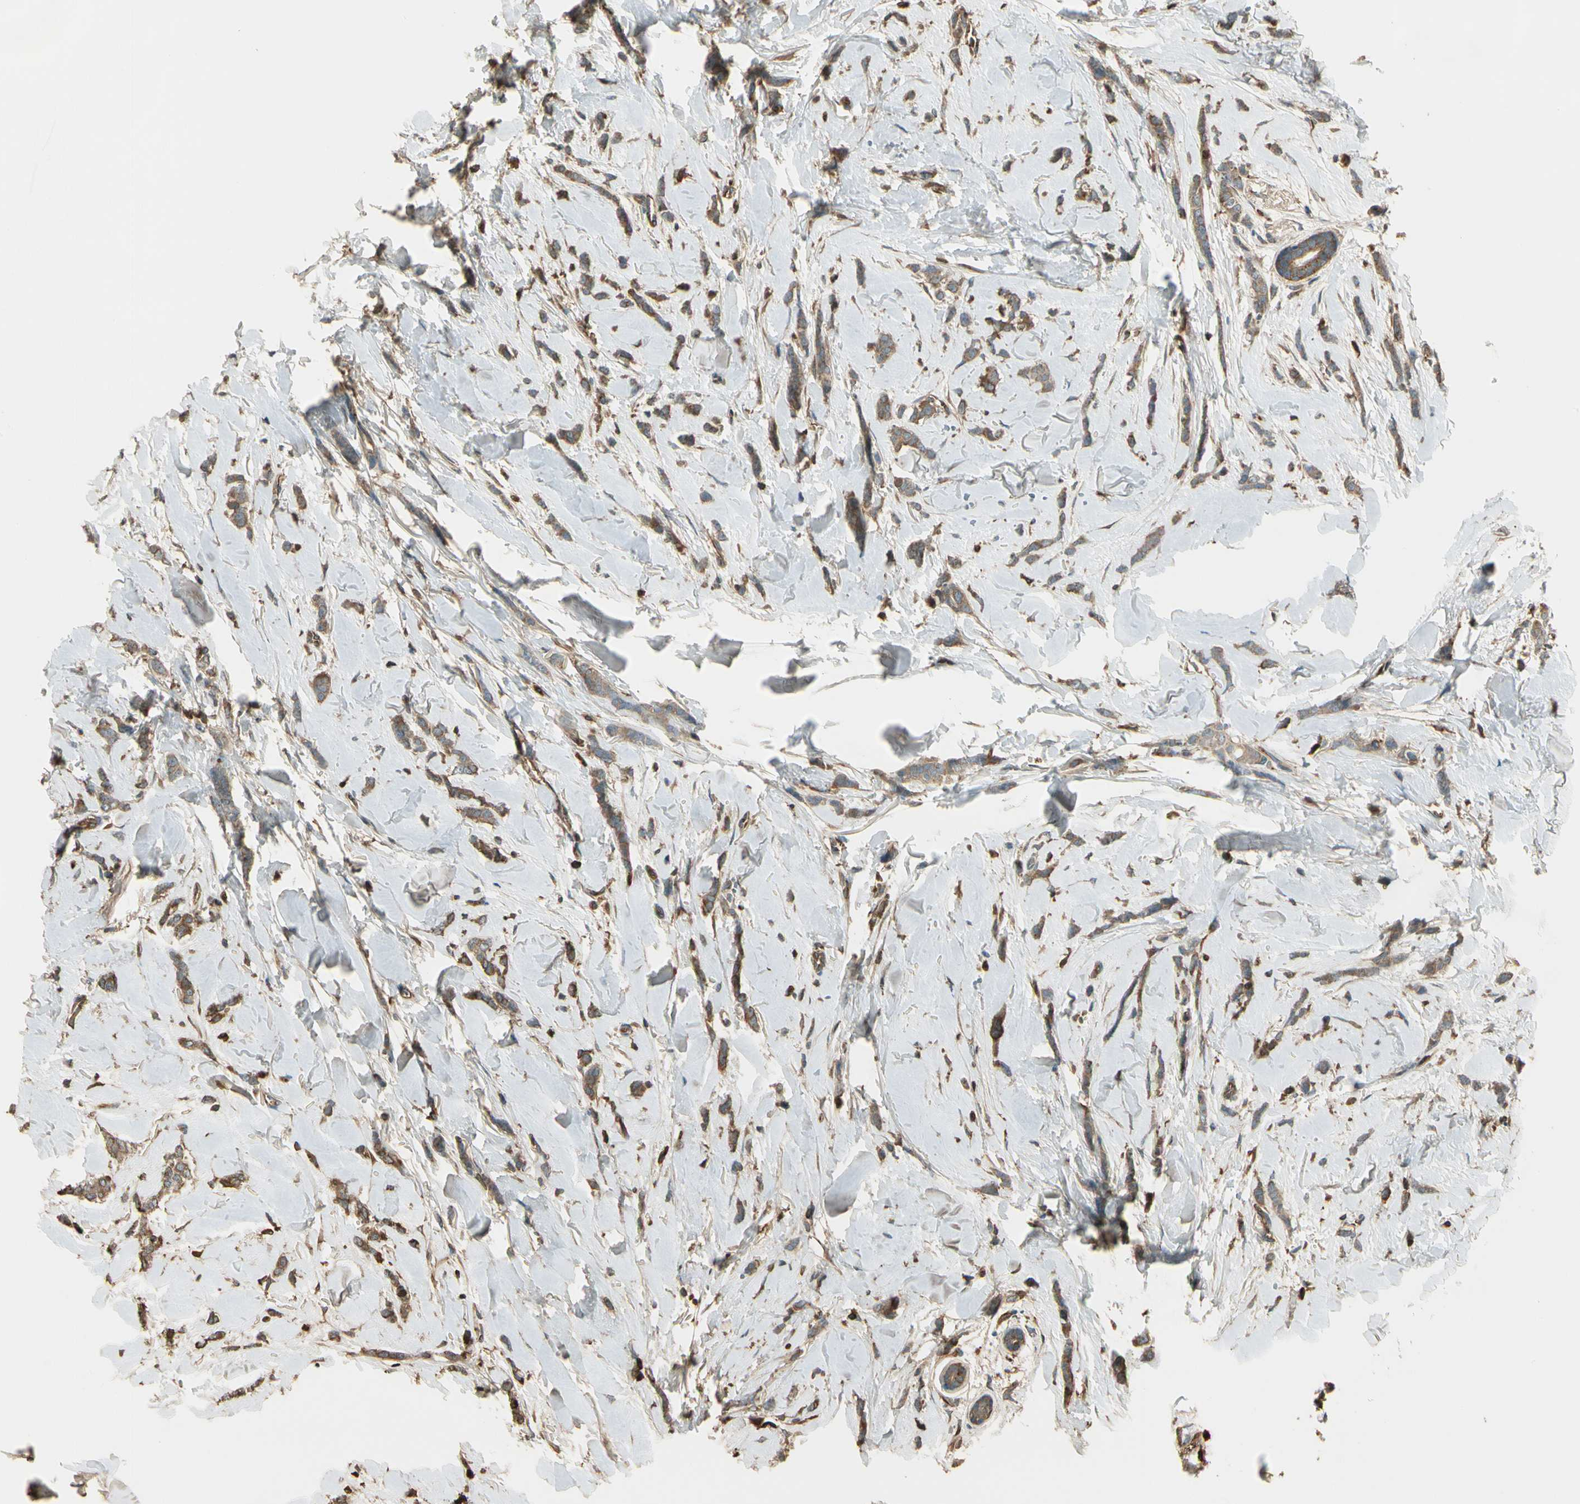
{"staining": {"intensity": "moderate", "quantity": ">75%", "location": "cytoplasmic/membranous"}, "tissue": "breast cancer", "cell_type": "Tumor cells", "image_type": "cancer", "snomed": [{"axis": "morphology", "description": "Lobular carcinoma"}, {"axis": "topography", "description": "Skin"}, {"axis": "topography", "description": "Breast"}], "caption": "Approximately >75% of tumor cells in lobular carcinoma (breast) show moderate cytoplasmic/membranous protein positivity as visualized by brown immunohistochemical staining.", "gene": "STX11", "patient": {"sex": "female", "age": 46}}